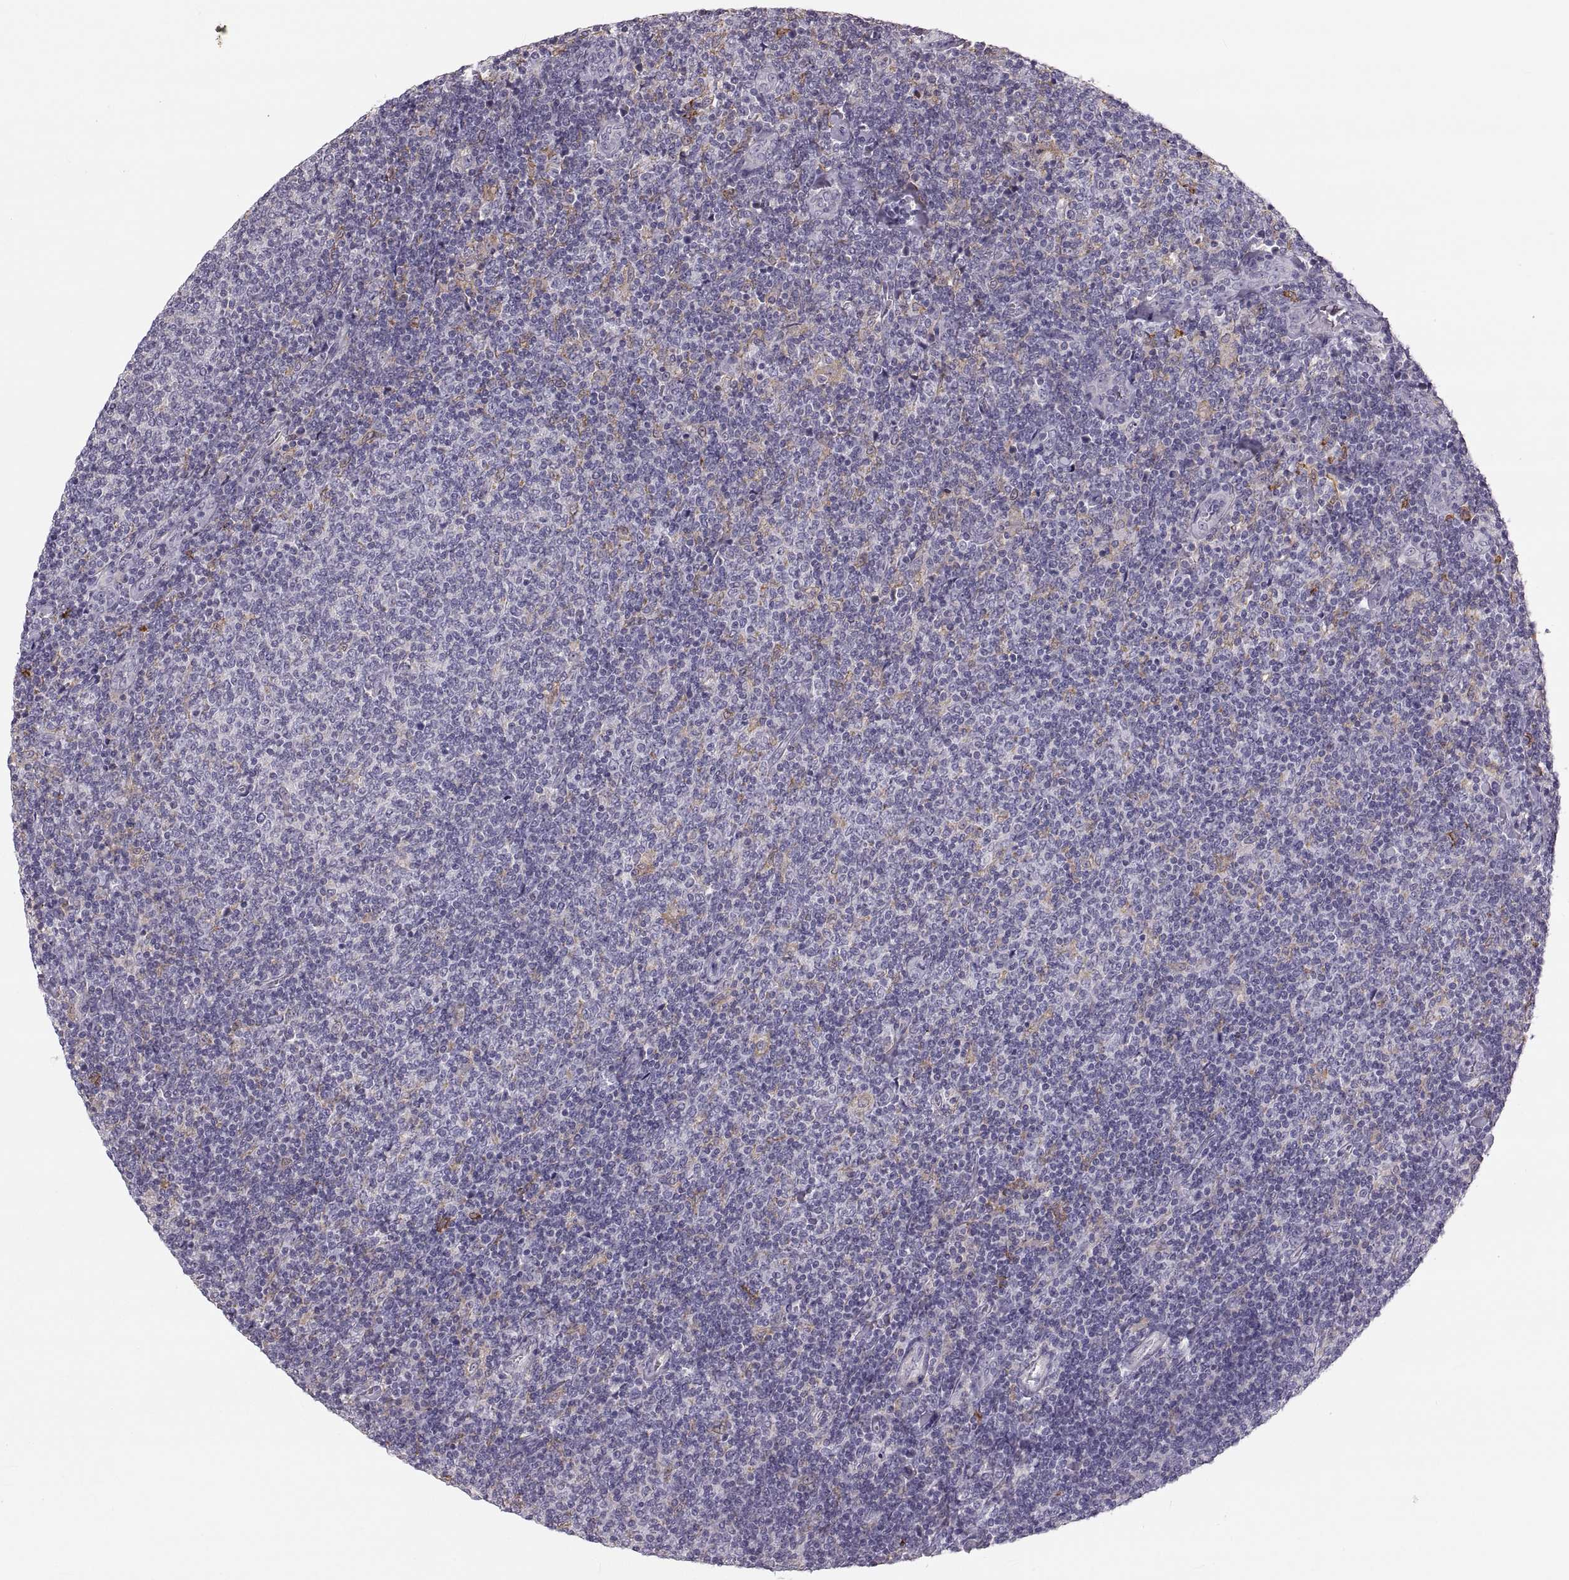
{"staining": {"intensity": "negative", "quantity": "none", "location": "none"}, "tissue": "lymphoma", "cell_type": "Tumor cells", "image_type": "cancer", "snomed": [{"axis": "morphology", "description": "Malignant lymphoma, non-Hodgkin's type, Low grade"}, {"axis": "topography", "description": "Lymph node"}], "caption": "Human malignant lymphoma, non-Hodgkin's type (low-grade) stained for a protein using immunohistochemistry (IHC) reveals no staining in tumor cells.", "gene": "RUNDC3A", "patient": {"sex": "male", "age": 52}}